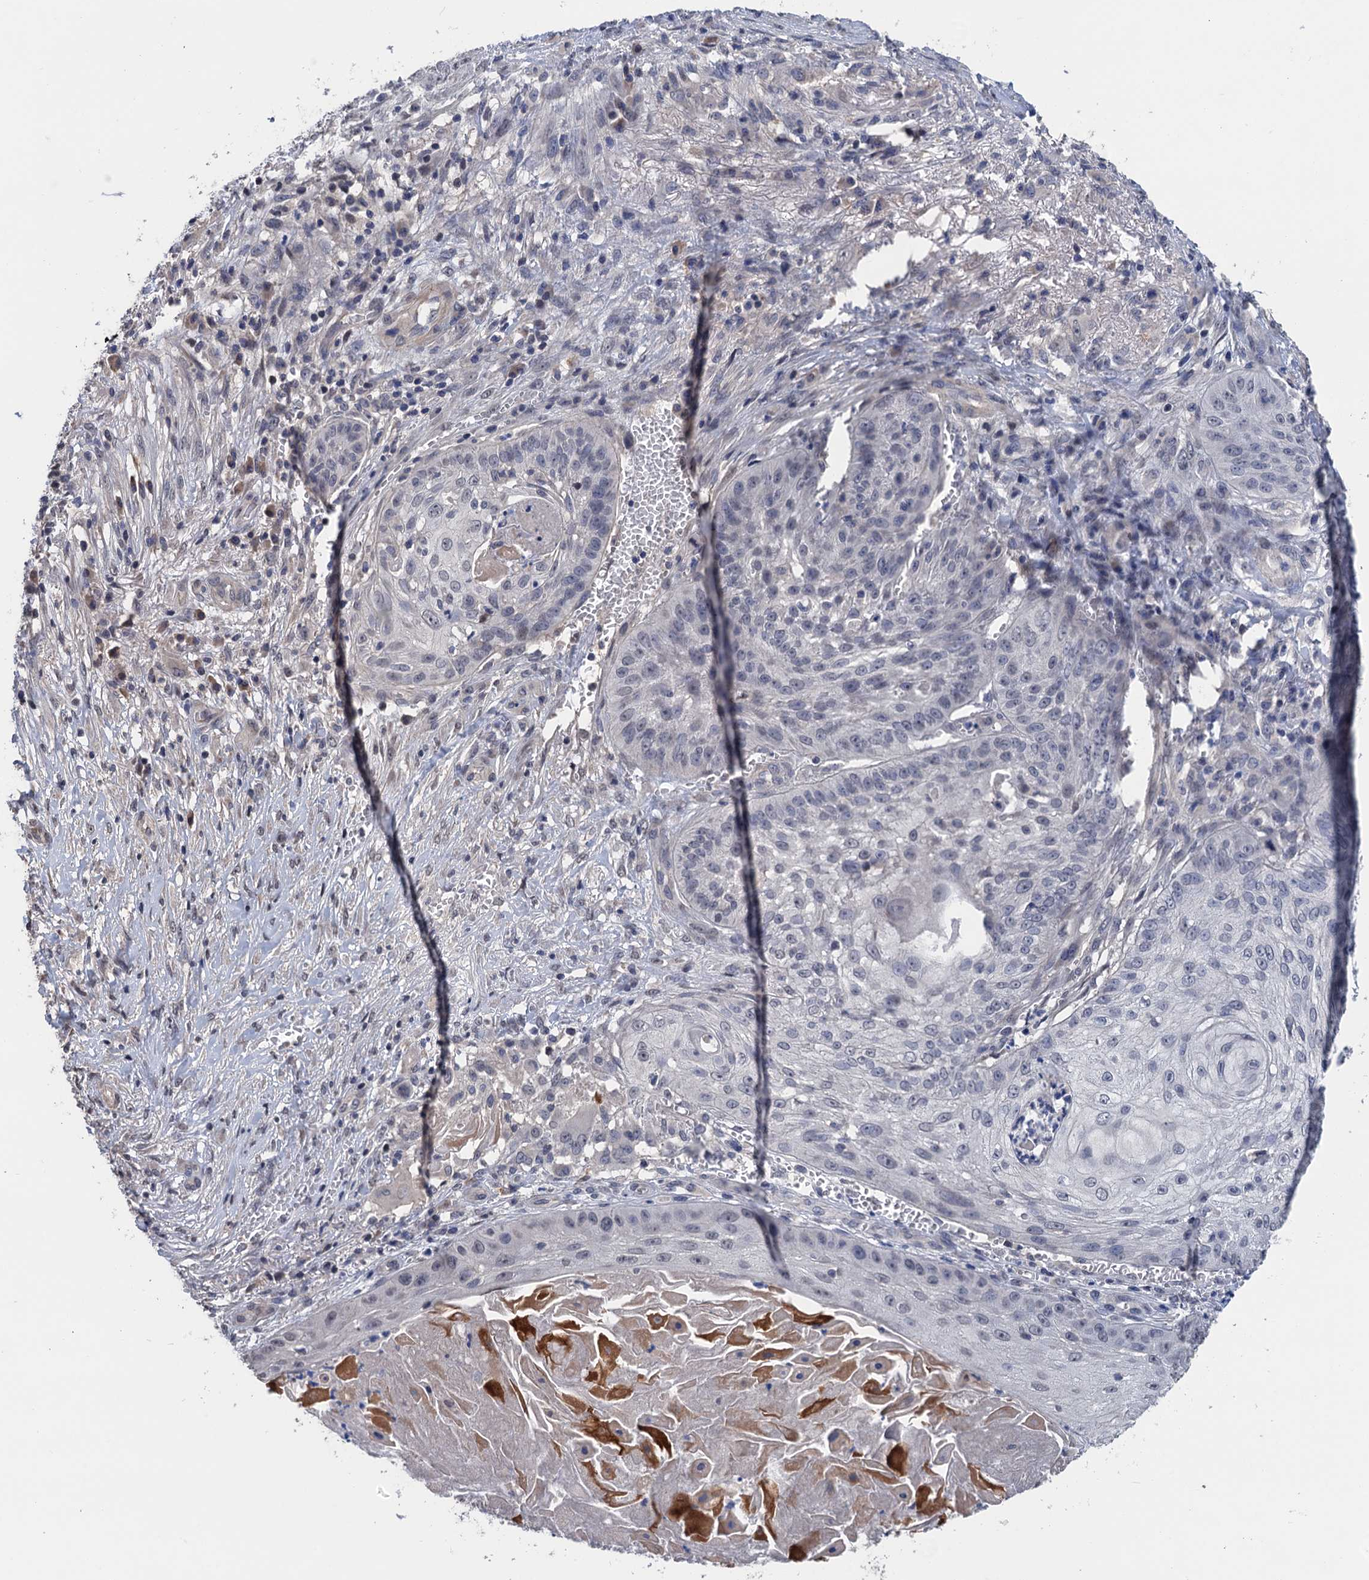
{"staining": {"intensity": "negative", "quantity": "none", "location": "none"}, "tissue": "skin cancer", "cell_type": "Tumor cells", "image_type": "cancer", "snomed": [{"axis": "morphology", "description": "Squamous cell carcinoma, NOS"}, {"axis": "topography", "description": "Skin"}], "caption": "Tumor cells show no significant staining in skin squamous cell carcinoma.", "gene": "ART5", "patient": {"sex": "male", "age": 70}}